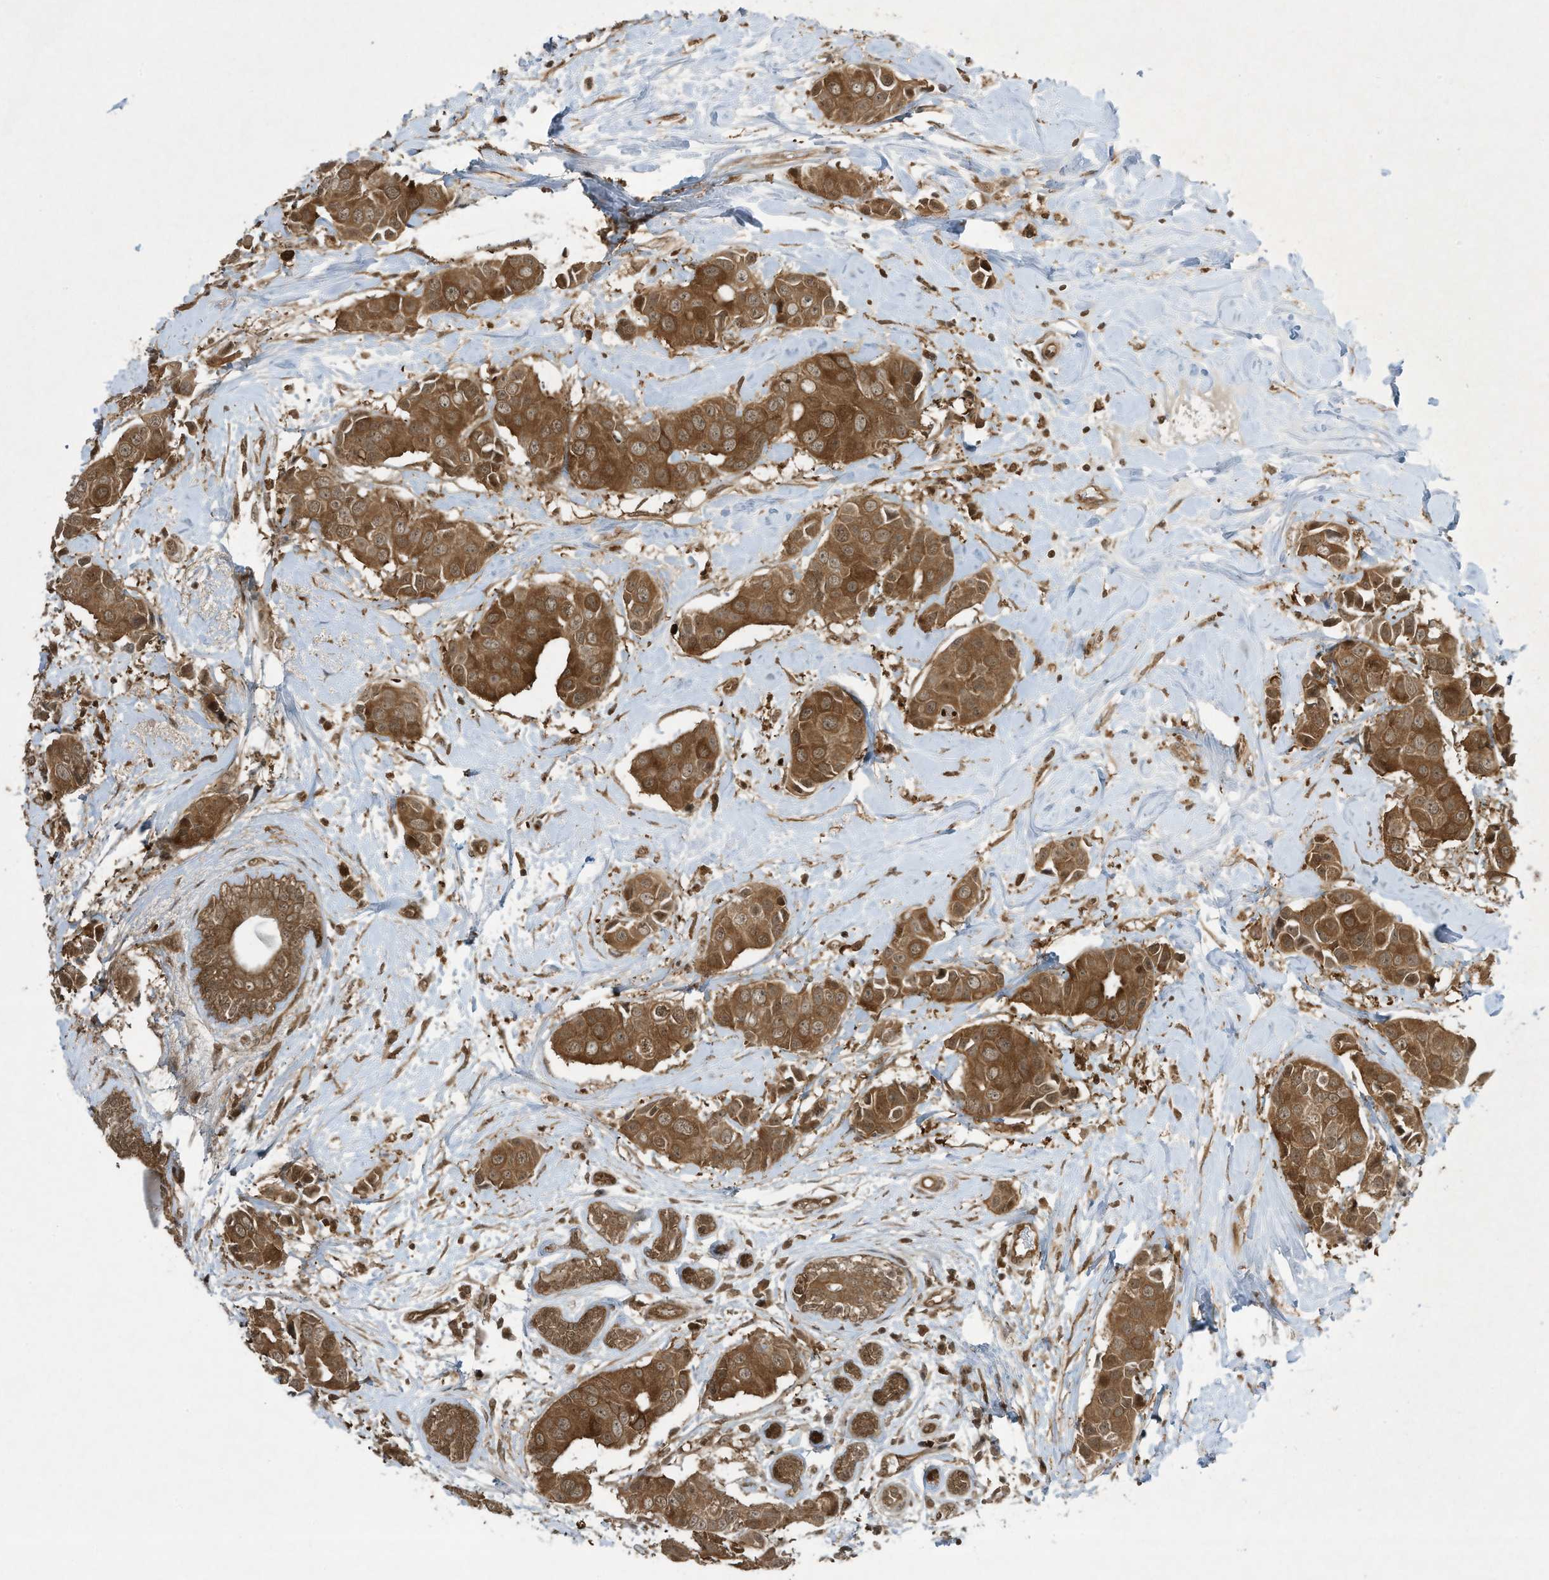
{"staining": {"intensity": "moderate", "quantity": ">75%", "location": "cytoplasmic/membranous,nuclear"}, "tissue": "breast cancer", "cell_type": "Tumor cells", "image_type": "cancer", "snomed": [{"axis": "morphology", "description": "Normal tissue, NOS"}, {"axis": "morphology", "description": "Duct carcinoma"}, {"axis": "topography", "description": "Breast"}], "caption": "Human breast infiltrating ductal carcinoma stained with a protein marker displays moderate staining in tumor cells.", "gene": "CERT1", "patient": {"sex": "female", "age": 39}}